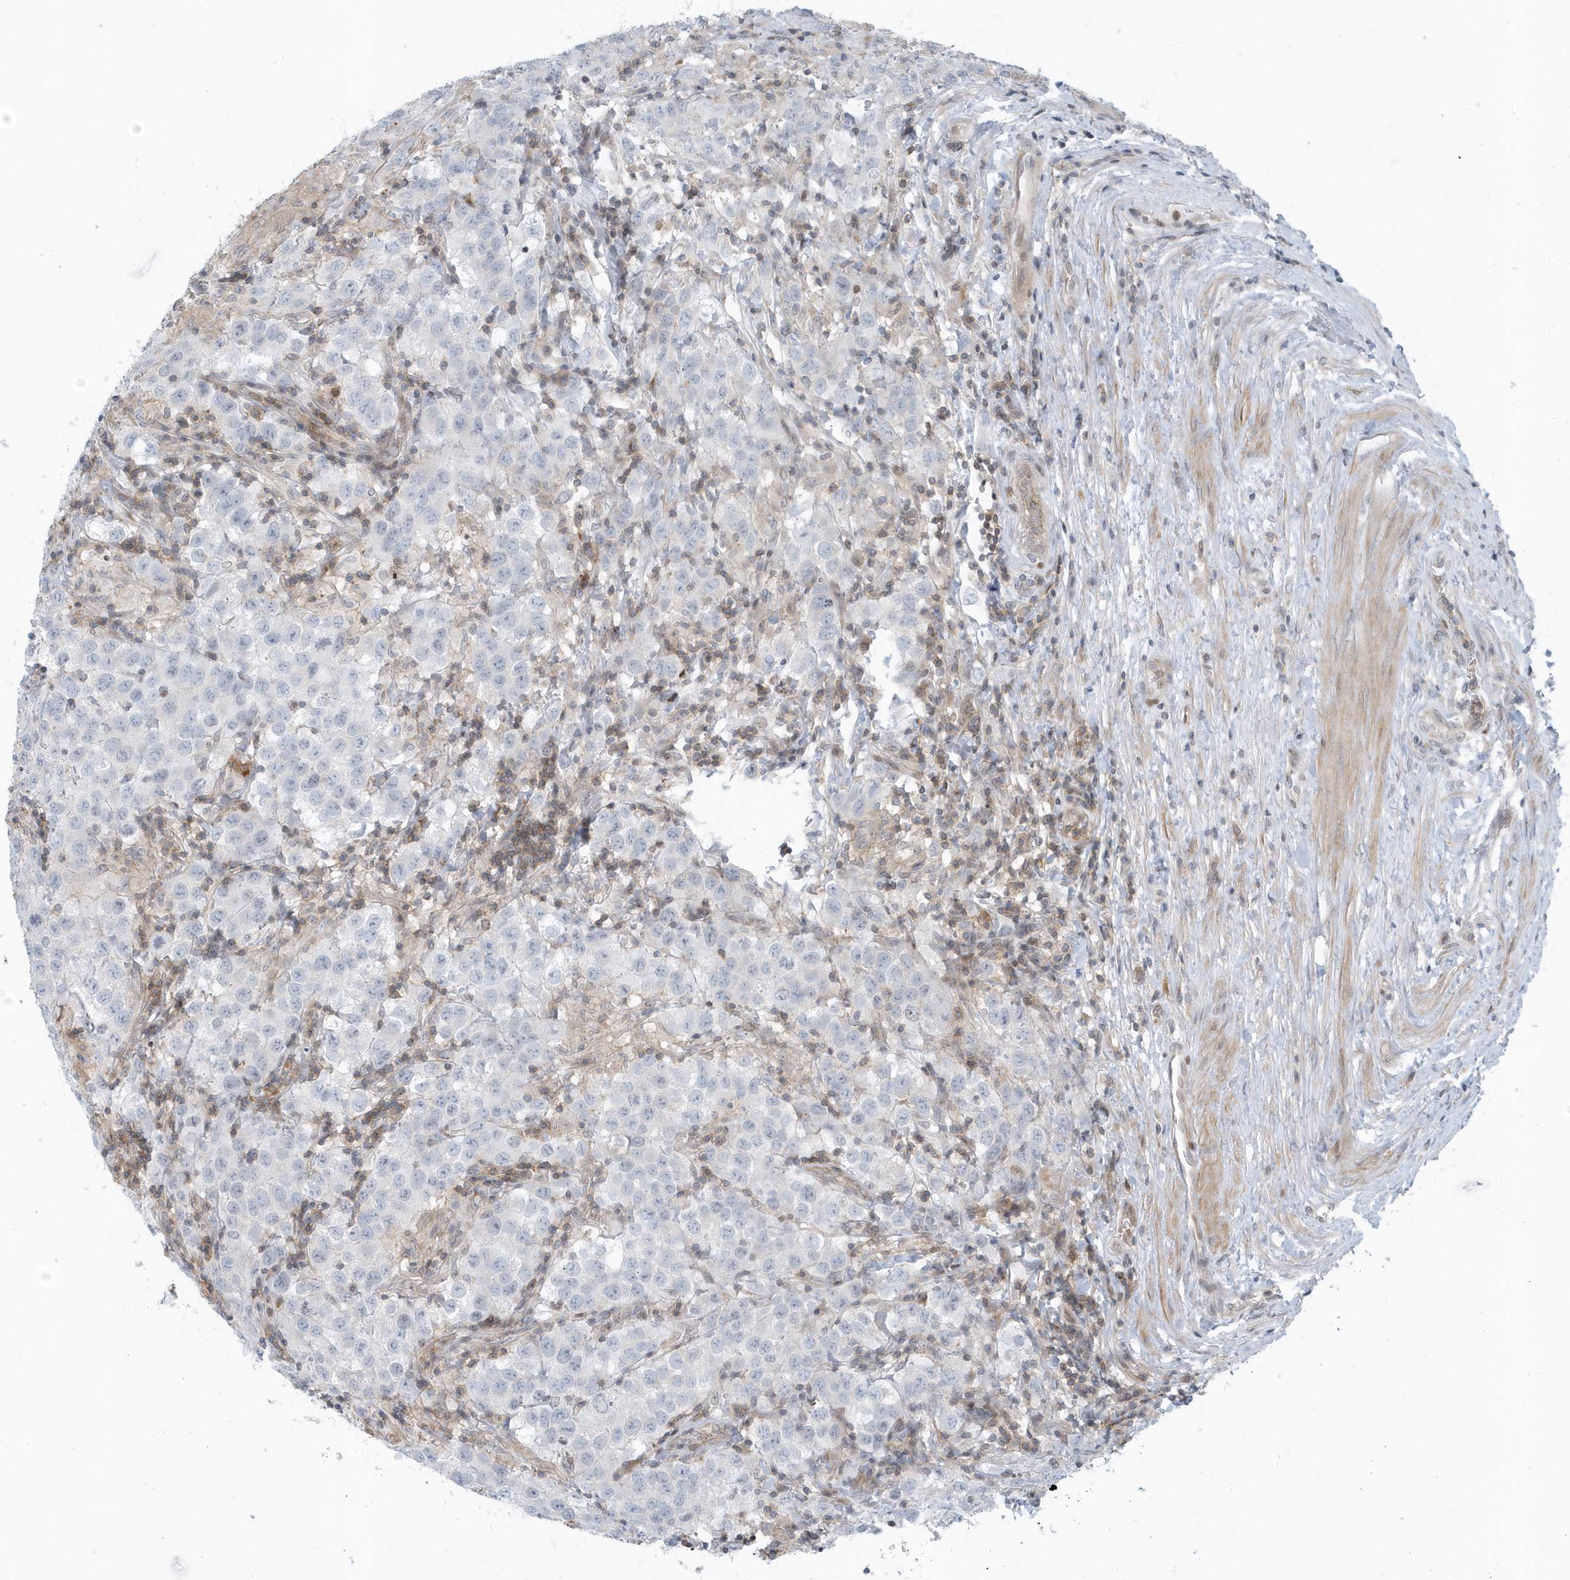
{"staining": {"intensity": "negative", "quantity": "none", "location": "none"}, "tissue": "testis cancer", "cell_type": "Tumor cells", "image_type": "cancer", "snomed": [{"axis": "morphology", "description": "Seminoma, NOS"}, {"axis": "morphology", "description": "Carcinoma, Embryonal, NOS"}, {"axis": "topography", "description": "Testis"}], "caption": "Tumor cells show no significant expression in seminoma (testis). The staining is performed using DAB brown chromogen with nuclei counter-stained in using hematoxylin.", "gene": "CACNB2", "patient": {"sex": "male", "age": 43}}